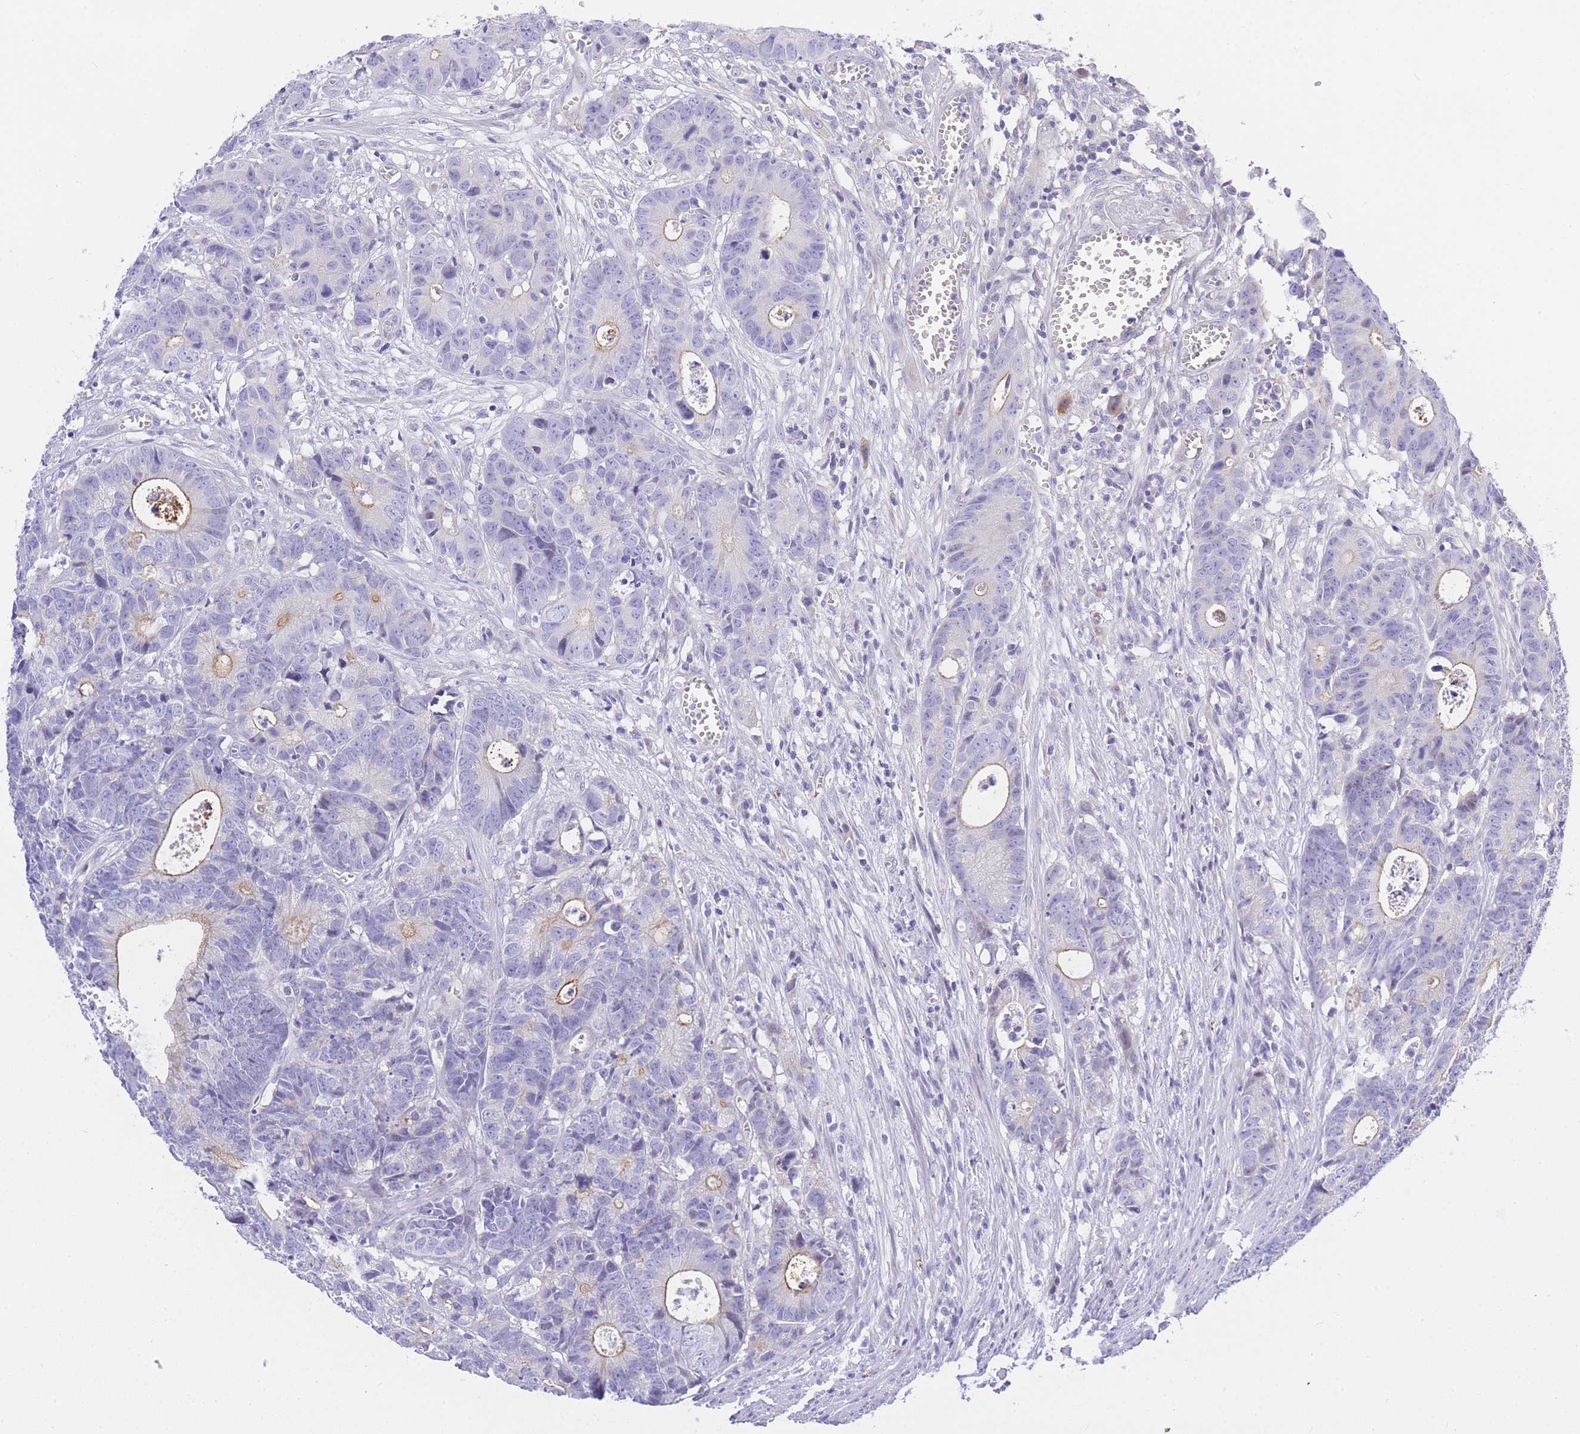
{"staining": {"intensity": "moderate", "quantity": "<25%", "location": "cytoplasmic/membranous"}, "tissue": "colorectal cancer", "cell_type": "Tumor cells", "image_type": "cancer", "snomed": [{"axis": "morphology", "description": "Adenocarcinoma, NOS"}, {"axis": "topography", "description": "Colon"}], "caption": "A photomicrograph of colorectal adenocarcinoma stained for a protein reveals moderate cytoplasmic/membranous brown staining in tumor cells.", "gene": "TIFAB", "patient": {"sex": "female", "age": 57}}